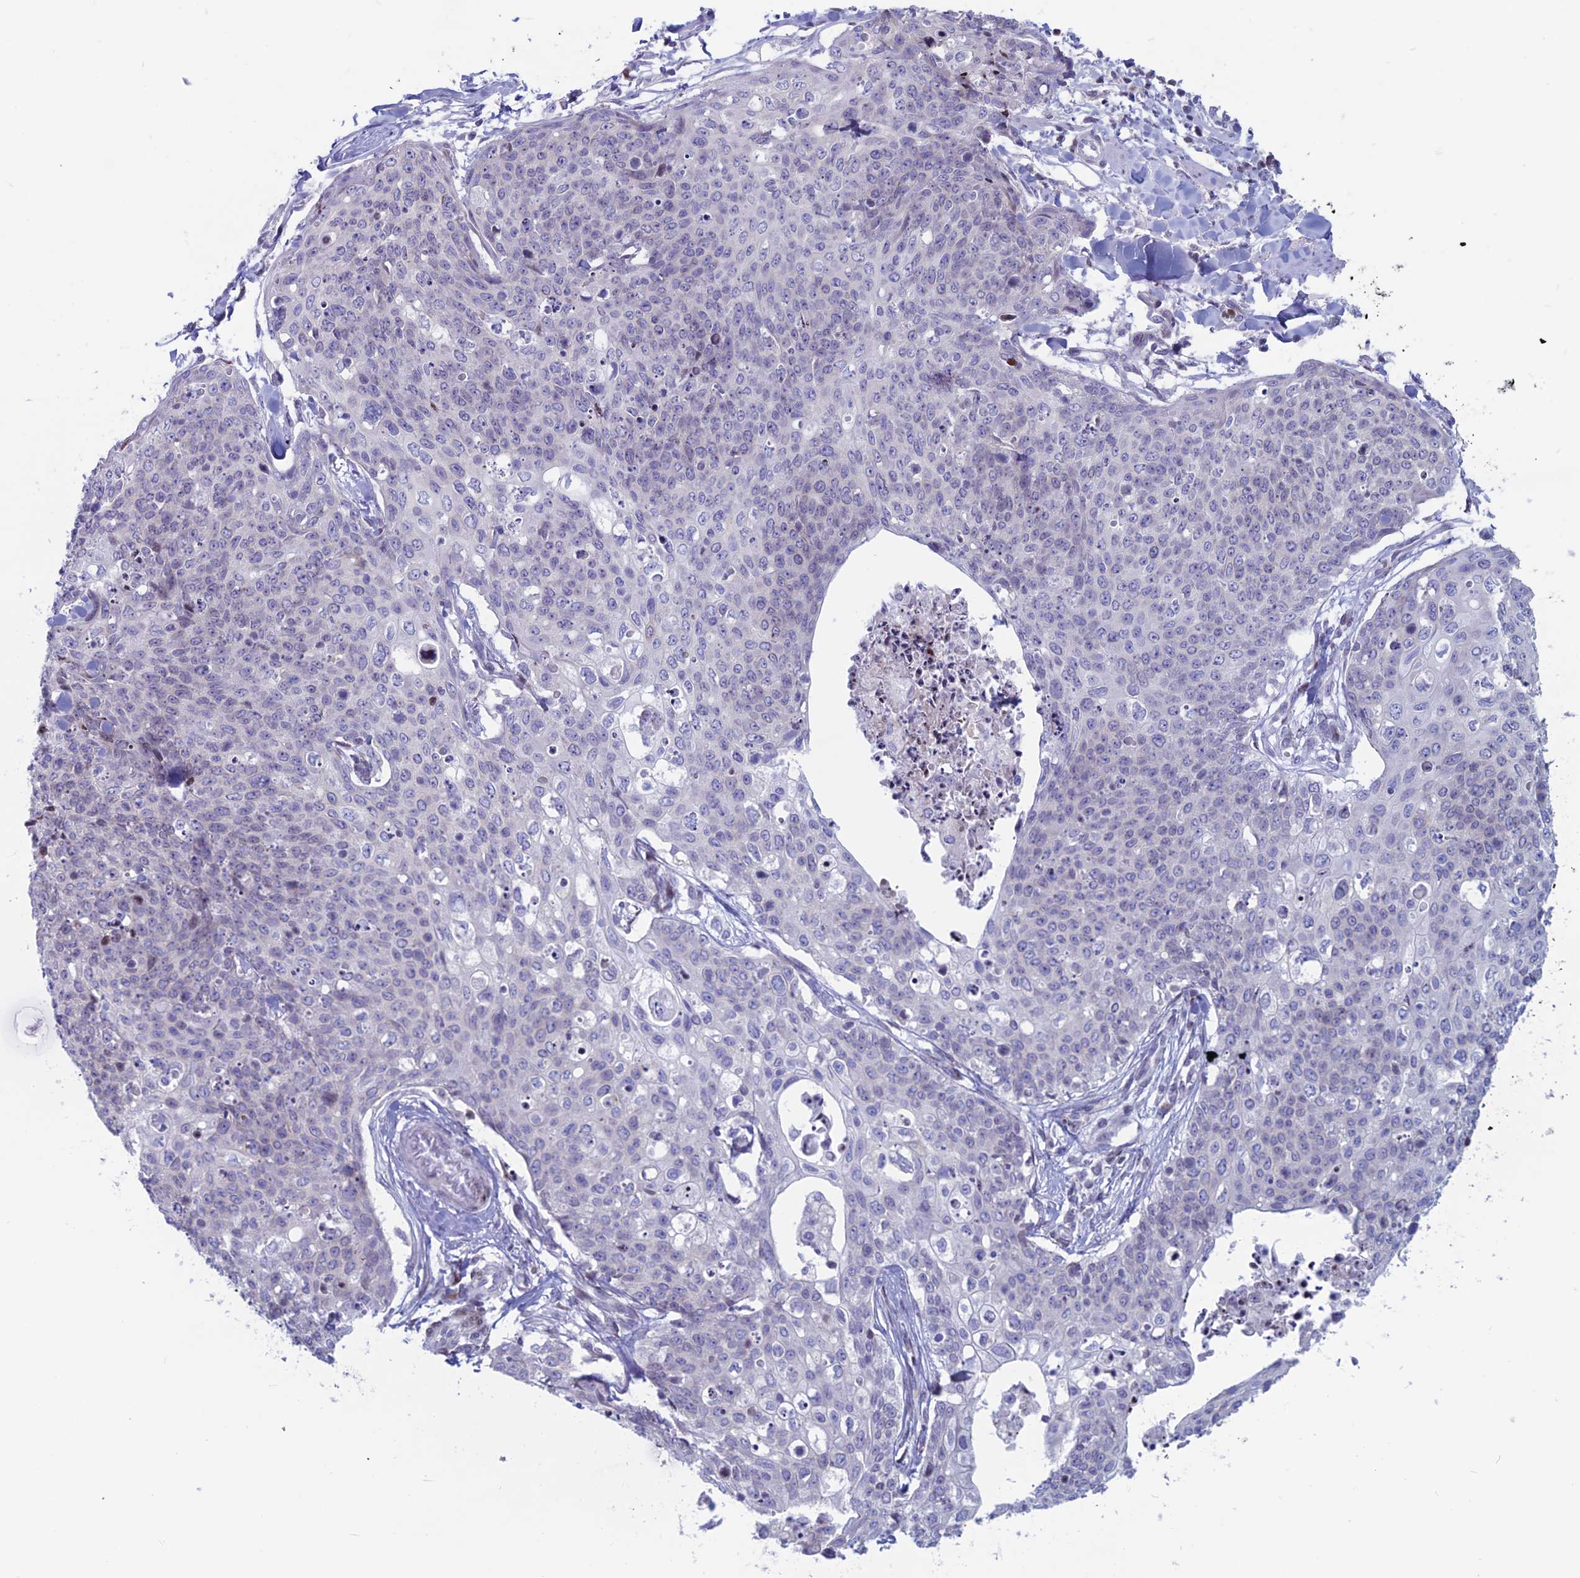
{"staining": {"intensity": "negative", "quantity": "none", "location": "none"}, "tissue": "skin cancer", "cell_type": "Tumor cells", "image_type": "cancer", "snomed": [{"axis": "morphology", "description": "Squamous cell carcinoma, NOS"}, {"axis": "topography", "description": "Skin"}, {"axis": "topography", "description": "Vulva"}], "caption": "Tumor cells show no significant protein positivity in skin cancer (squamous cell carcinoma).", "gene": "CERS6", "patient": {"sex": "female", "age": 85}}